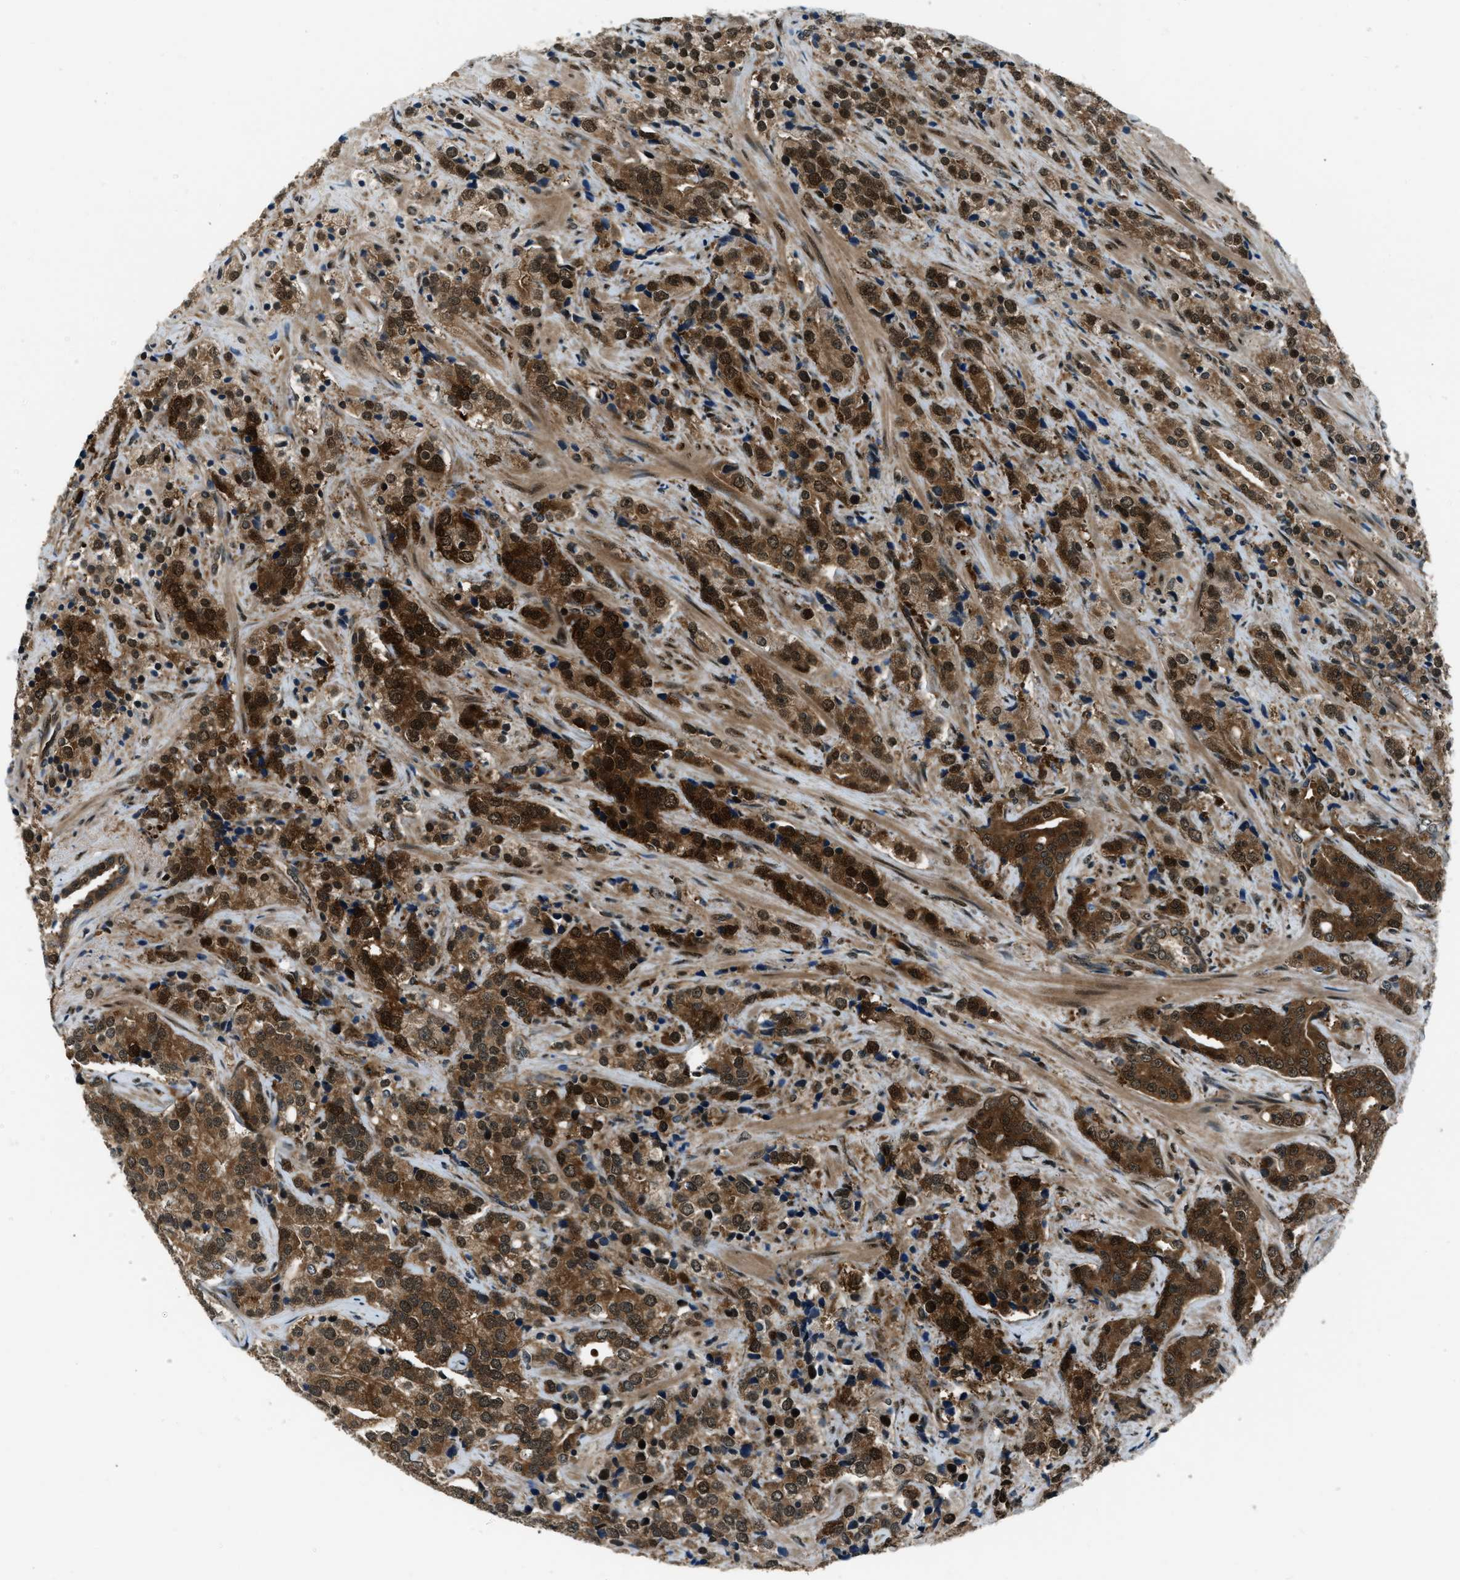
{"staining": {"intensity": "strong", "quantity": ">75%", "location": "cytoplasmic/membranous,nuclear"}, "tissue": "prostate cancer", "cell_type": "Tumor cells", "image_type": "cancer", "snomed": [{"axis": "morphology", "description": "Adenocarcinoma, High grade"}, {"axis": "topography", "description": "Prostate"}], "caption": "Immunohistochemistry (IHC) (DAB) staining of human high-grade adenocarcinoma (prostate) demonstrates strong cytoplasmic/membranous and nuclear protein staining in about >75% of tumor cells.", "gene": "NUDCD3", "patient": {"sex": "male", "age": 71}}